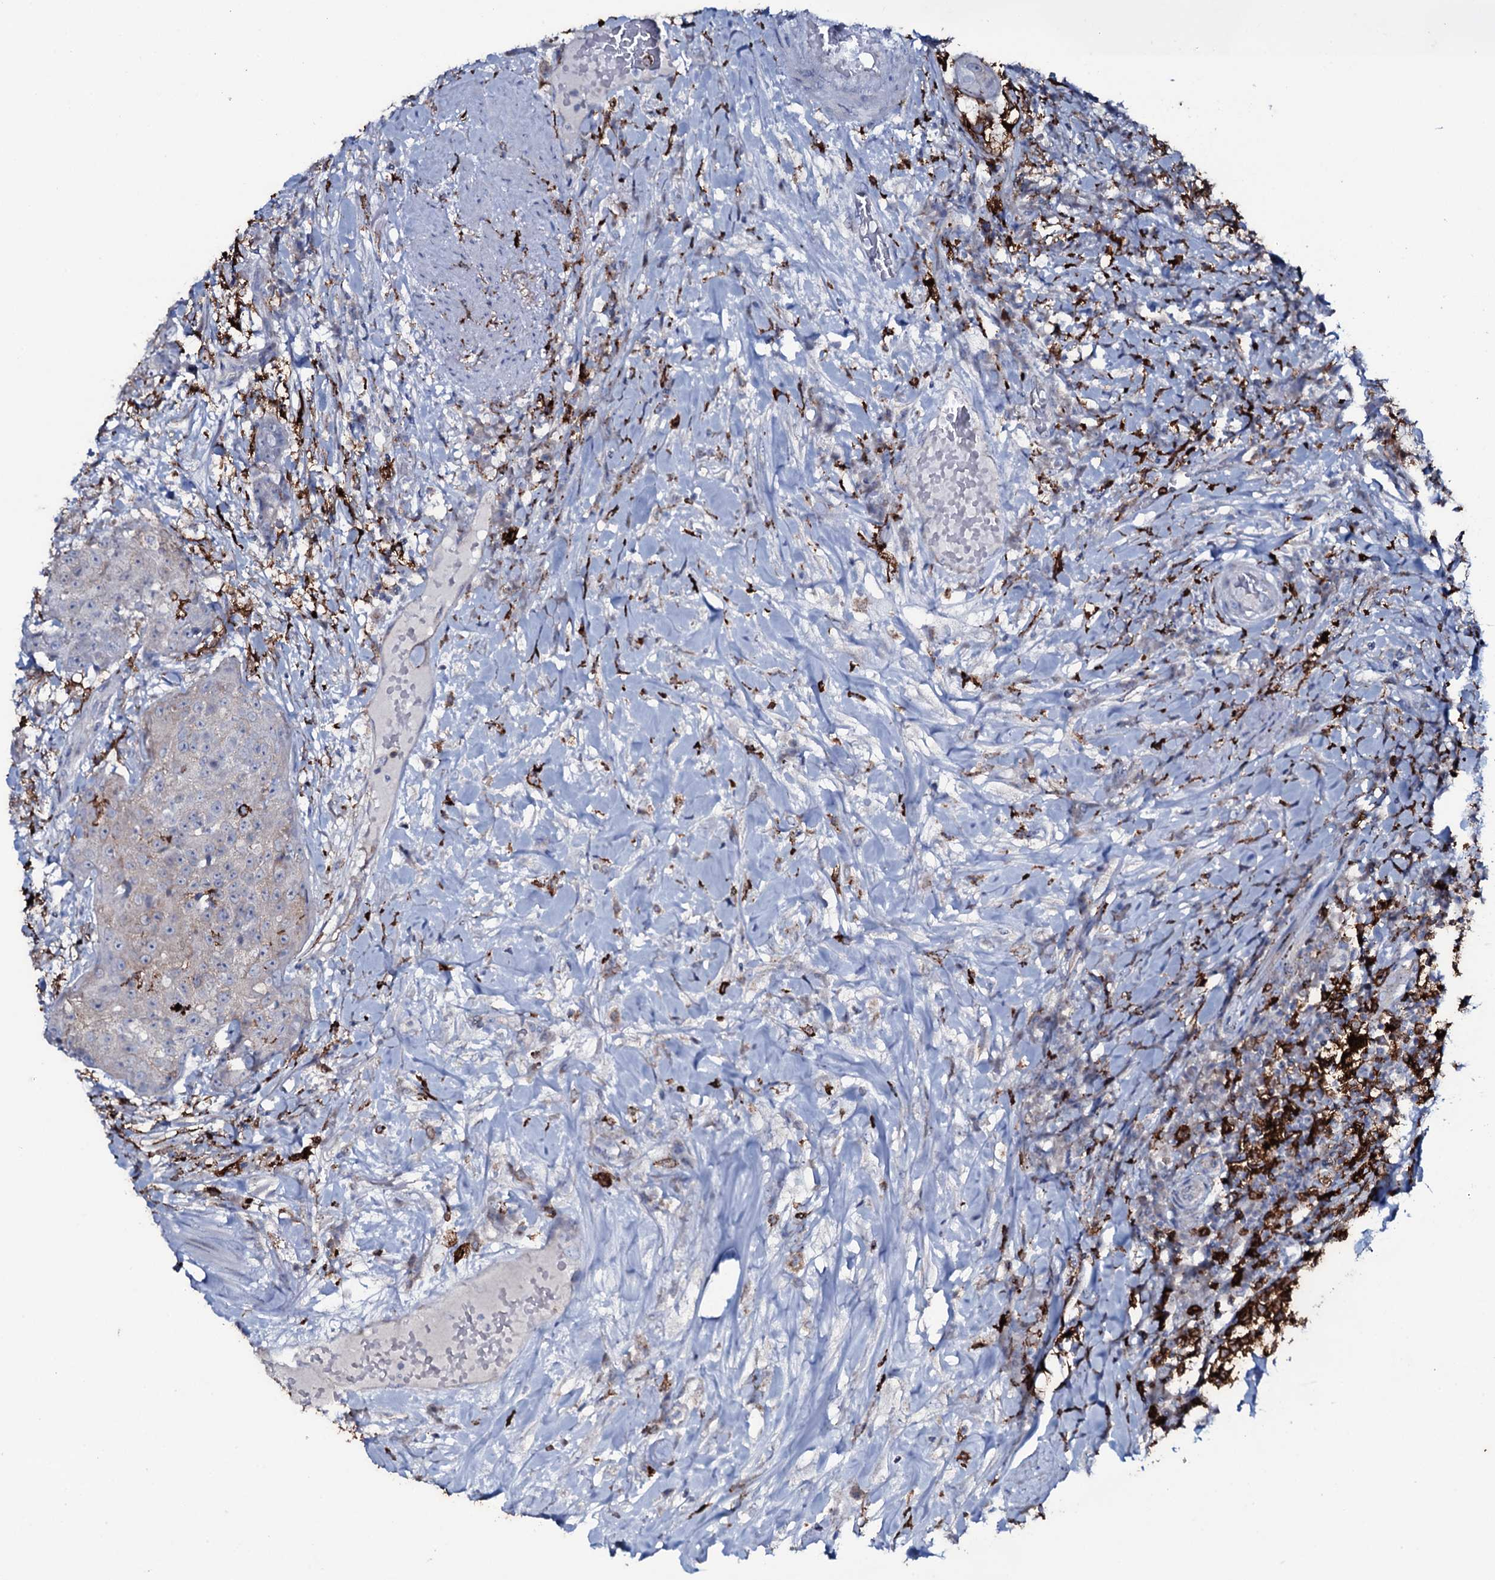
{"staining": {"intensity": "negative", "quantity": "none", "location": "none"}, "tissue": "urothelial cancer", "cell_type": "Tumor cells", "image_type": "cancer", "snomed": [{"axis": "morphology", "description": "Urothelial carcinoma, High grade"}, {"axis": "topography", "description": "Urinary bladder"}], "caption": "IHC photomicrograph of urothelial cancer stained for a protein (brown), which exhibits no positivity in tumor cells.", "gene": "OSBPL2", "patient": {"sex": "female", "age": 63}}